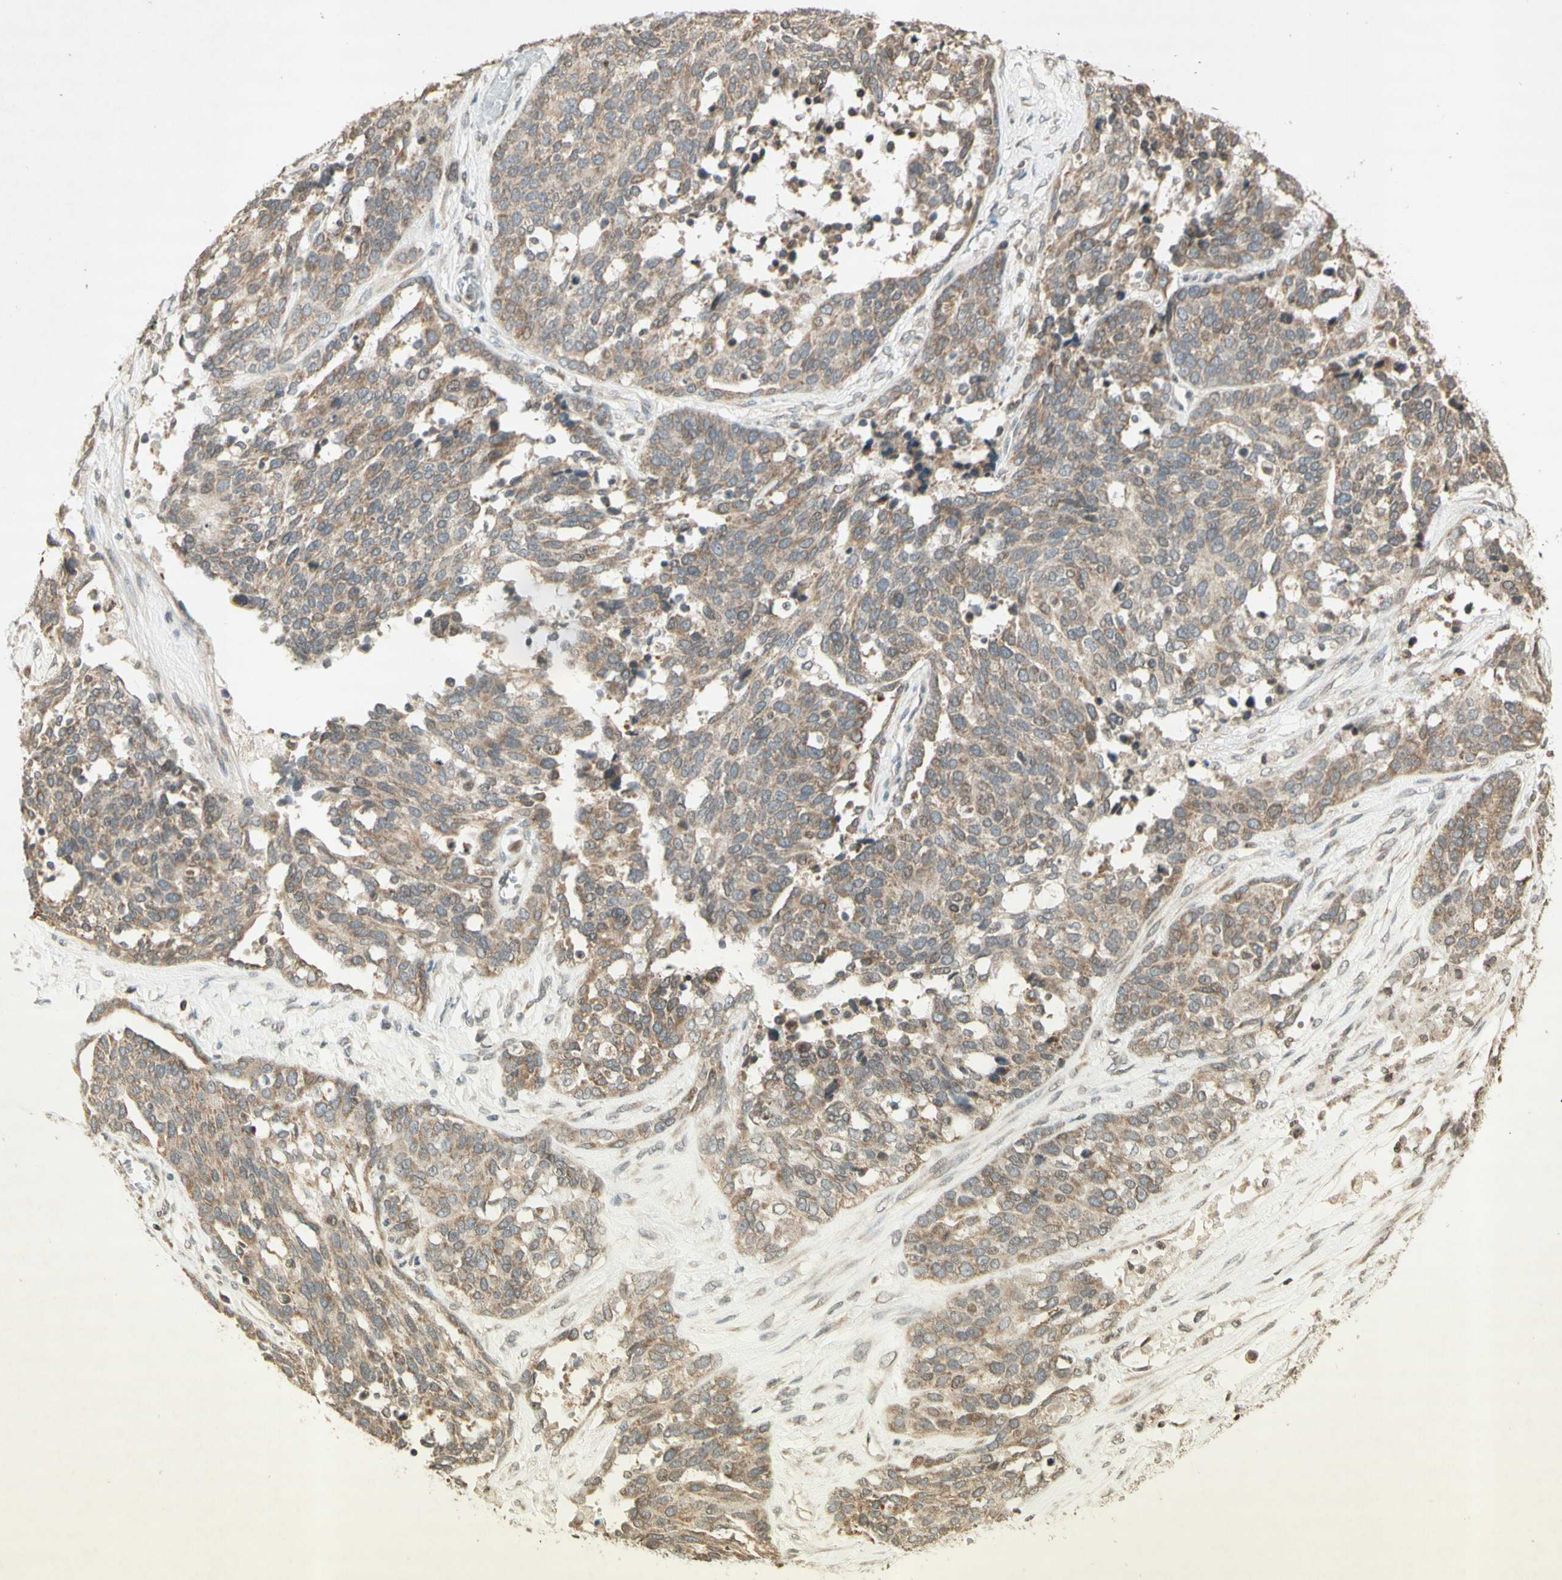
{"staining": {"intensity": "weak", "quantity": "25%-75%", "location": "cytoplasmic/membranous"}, "tissue": "ovarian cancer", "cell_type": "Tumor cells", "image_type": "cancer", "snomed": [{"axis": "morphology", "description": "Cystadenocarcinoma, serous, NOS"}, {"axis": "topography", "description": "Ovary"}], "caption": "A brown stain highlights weak cytoplasmic/membranous expression of a protein in ovarian cancer (serous cystadenocarcinoma) tumor cells.", "gene": "CCNI", "patient": {"sex": "female", "age": 44}}